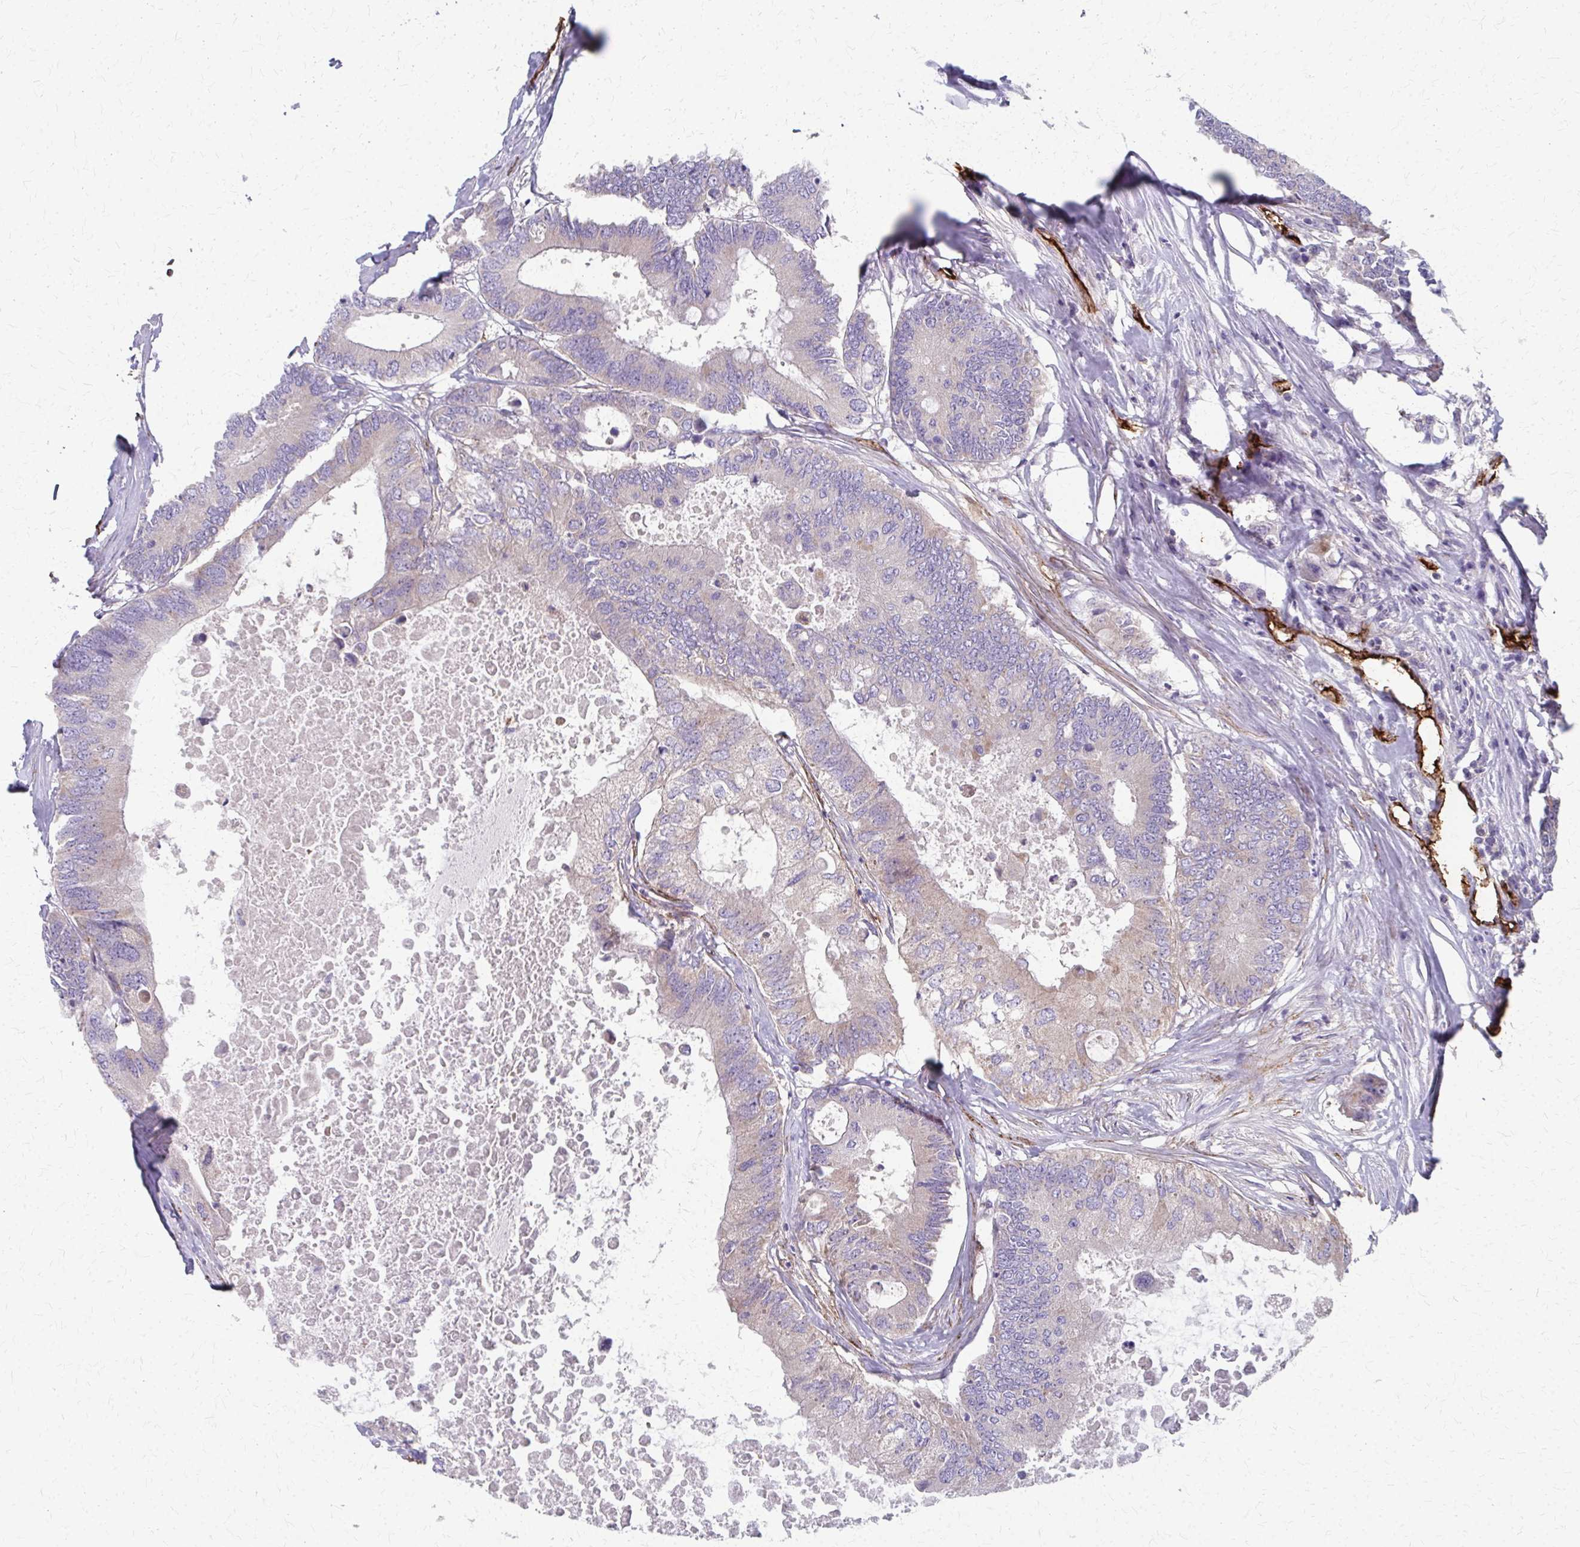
{"staining": {"intensity": "negative", "quantity": "none", "location": "none"}, "tissue": "colorectal cancer", "cell_type": "Tumor cells", "image_type": "cancer", "snomed": [{"axis": "morphology", "description": "Adenocarcinoma, NOS"}, {"axis": "topography", "description": "Colon"}], "caption": "Immunohistochemical staining of colorectal adenocarcinoma reveals no significant positivity in tumor cells.", "gene": "ADIPOQ", "patient": {"sex": "male", "age": 71}}